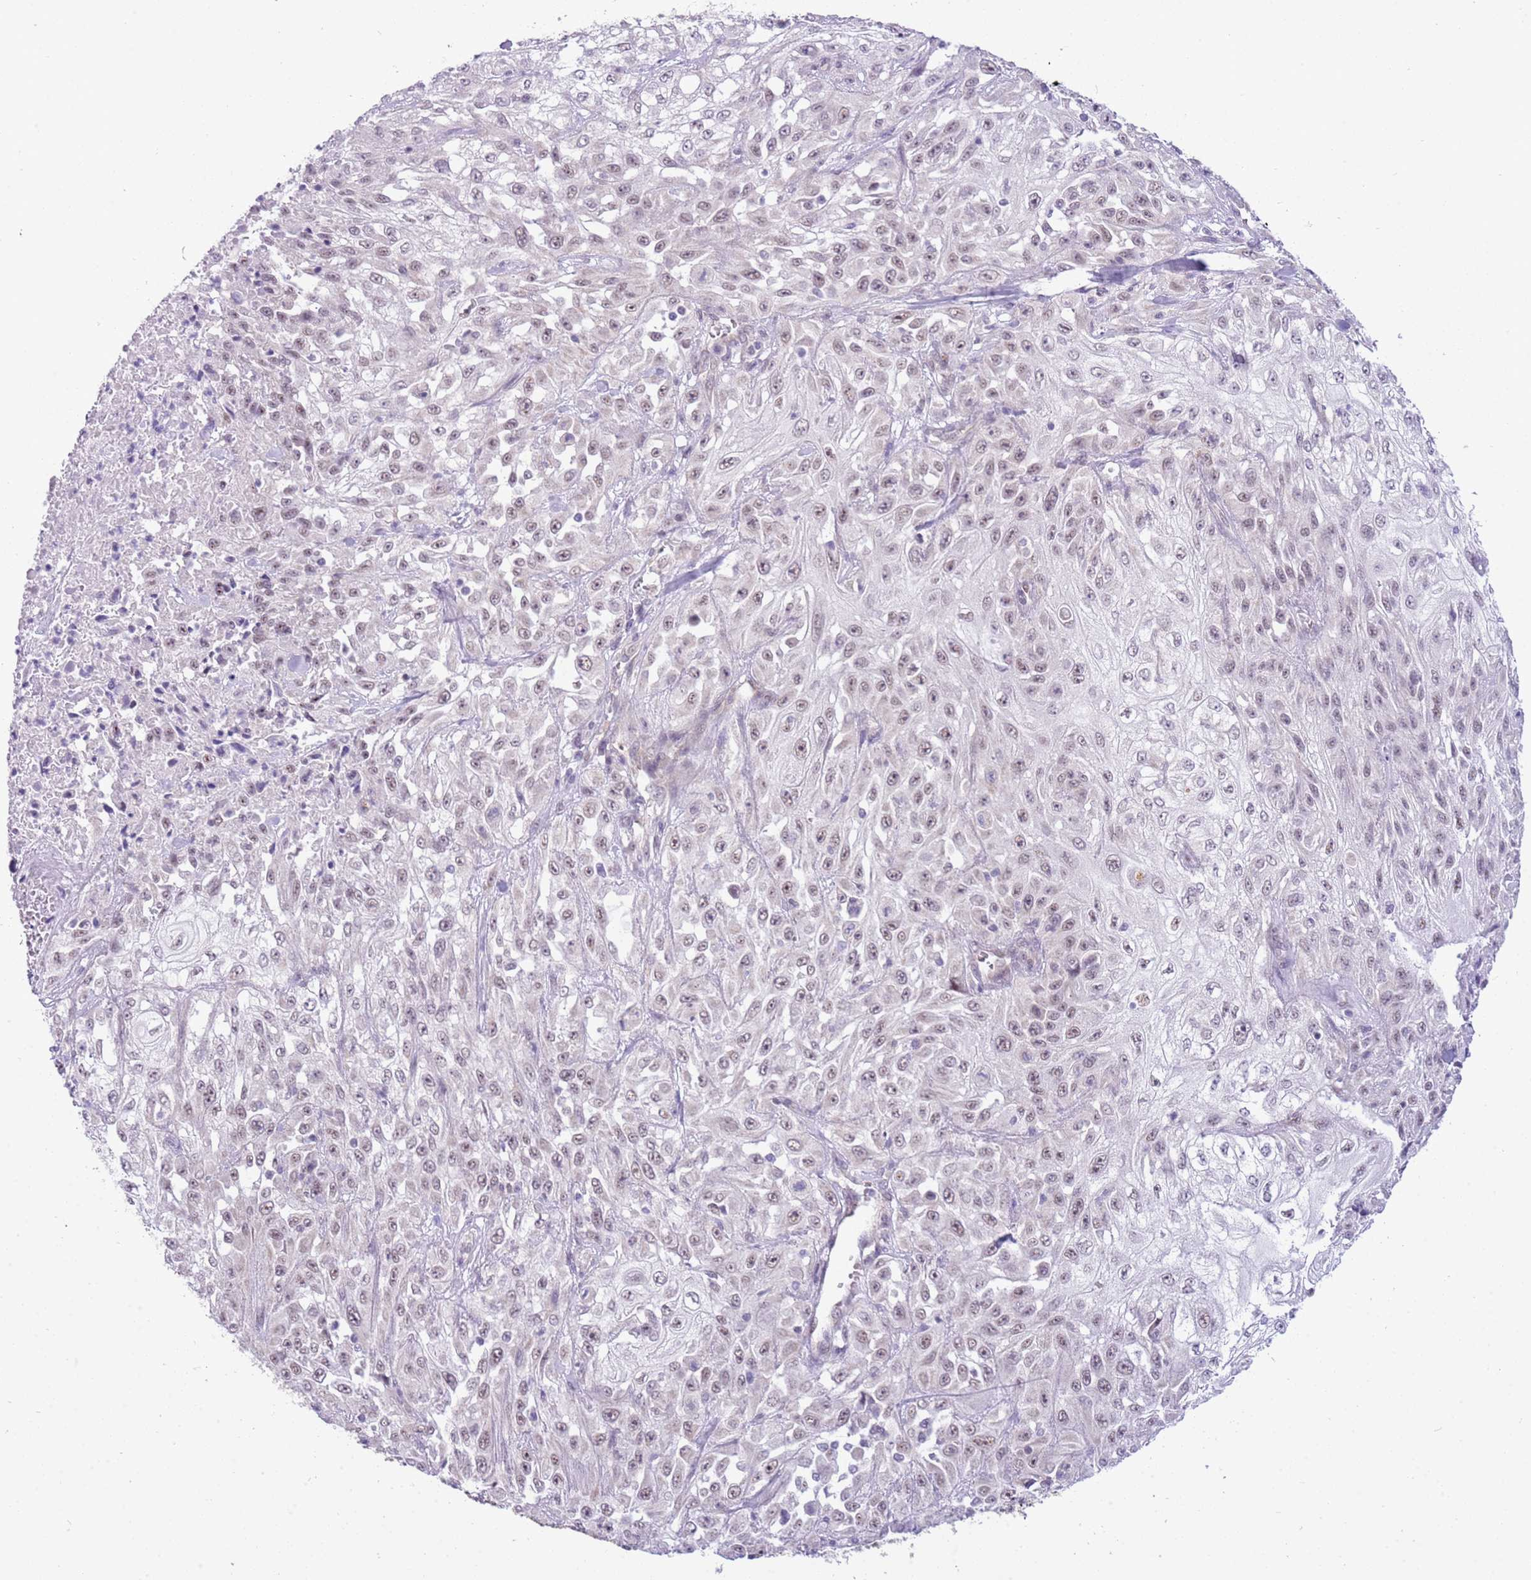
{"staining": {"intensity": "weak", "quantity": "25%-75%", "location": "nuclear"}, "tissue": "skin cancer", "cell_type": "Tumor cells", "image_type": "cancer", "snomed": [{"axis": "morphology", "description": "Squamous cell carcinoma, NOS"}, {"axis": "morphology", "description": "Squamous cell carcinoma, metastatic, NOS"}, {"axis": "topography", "description": "Skin"}, {"axis": "topography", "description": "Lymph node"}], "caption": "The image shows staining of skin cancer, revealing weak nuclear protein positivity (brown color) within tumor cells.", "gene": "FAM120C", "patient": {"sex": "male", "age": 75}}